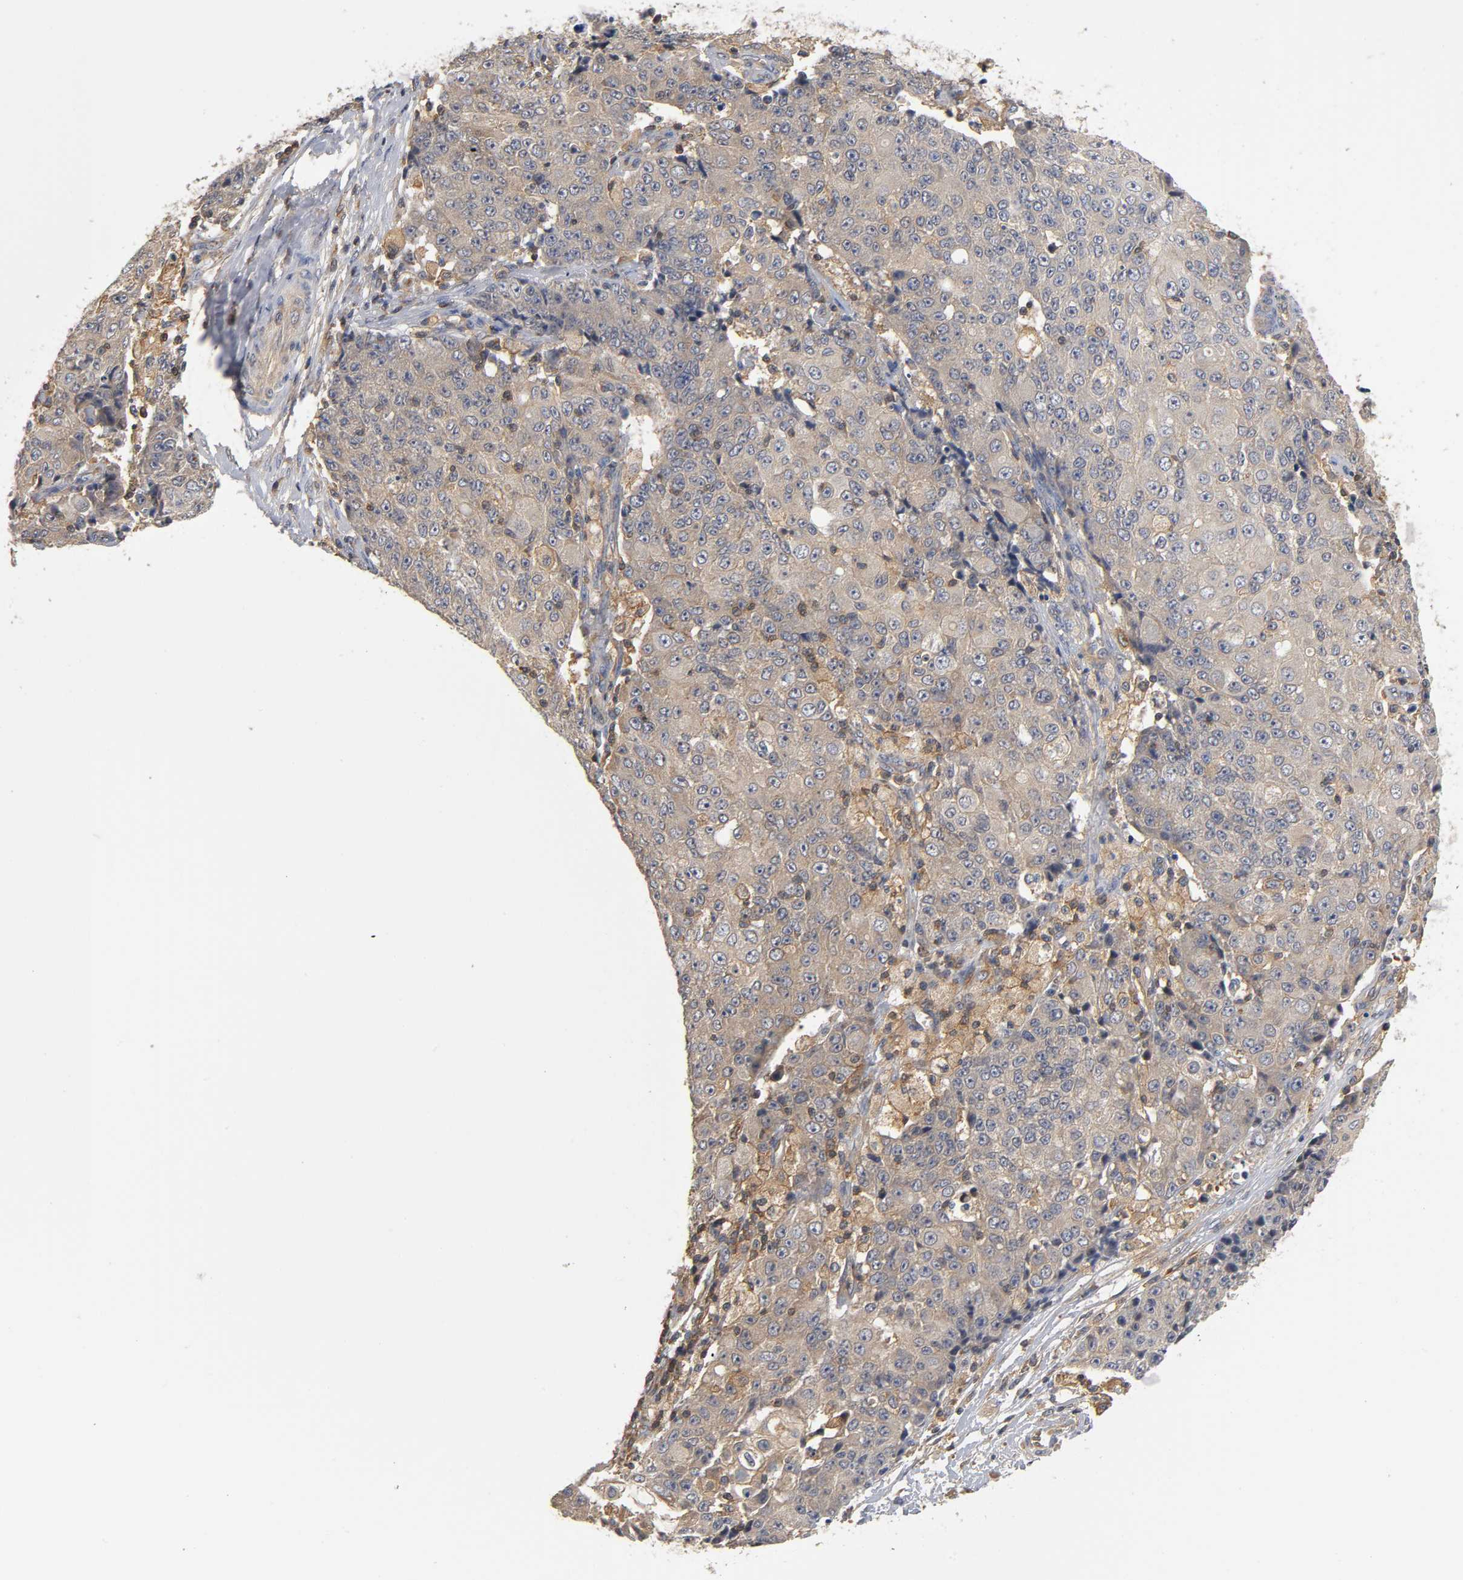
{"staining": {"intensity": "moderate", "quantity": ">75%", "location": "cytoplasmic/membranous"}, "tissue": "ovarian cancer", "cell_type": "Tumor cells", "image_type": "cancer", "snomed": [{"axis": "morphology", "description": "Carcinoma, endometroid"}, {"axis": "topography", "description": "Ovary"}], "caption": "A brown stain labels moderate cytoplasmic/membranous positivity of a protein in human ovarian endometroid carcinoma tumor cells.", "gene": "ACTR2", "patient": {"sex": "female", "age": 42}}